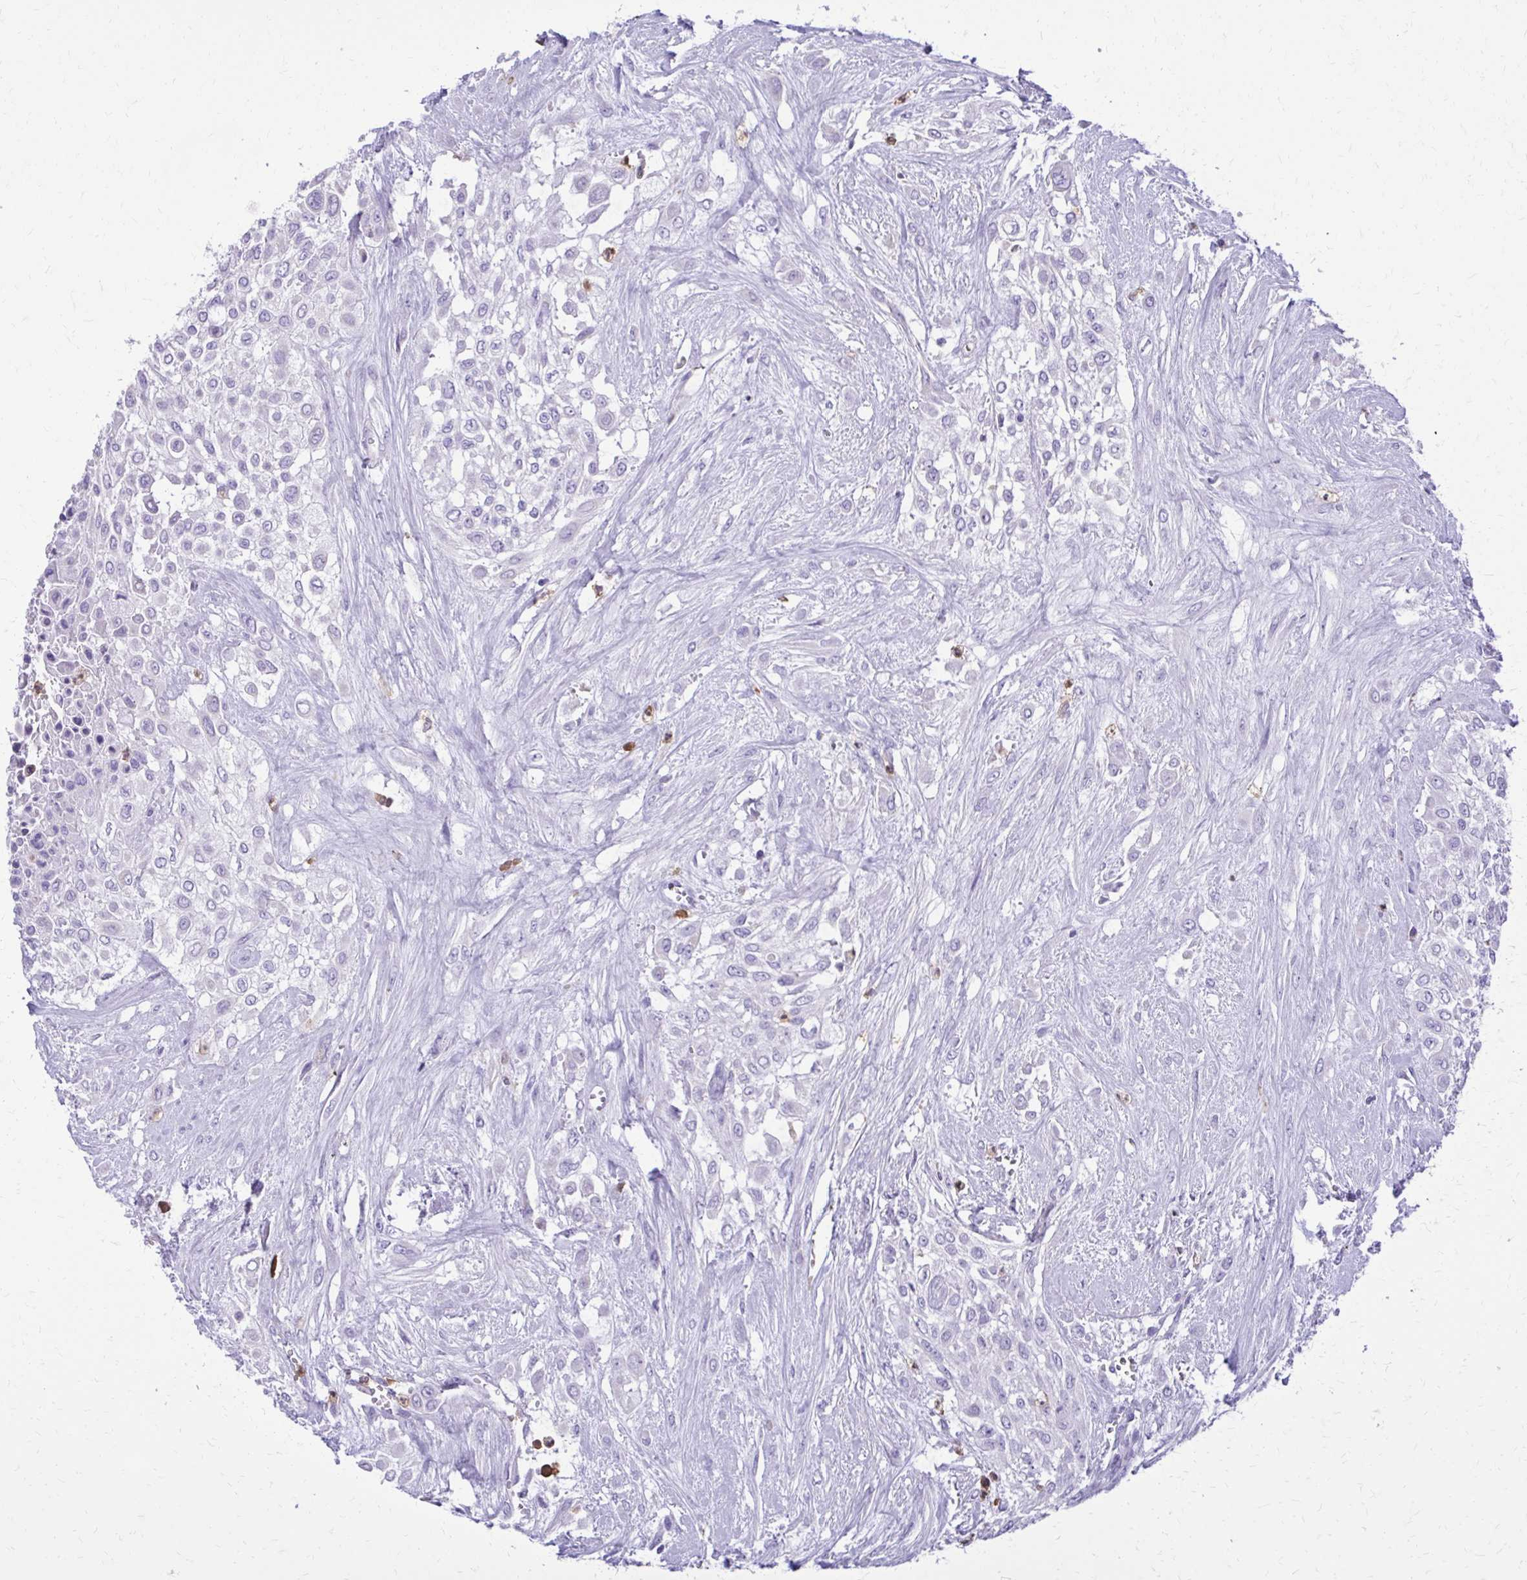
{"staining": {"intensity": "negative", "quantity": "none", "location": "none"}, "tissue": "urothelial cancer", "cell_type": "Tumor cells", "image_type": "cancer", "snomed": [{"axis": "morphology", "description": "Urothelial carcinoma, High grade"}, {"axis": "topography", "description": "Urinary bladder"}], "caption": "High power microscopy histopathology image of an immunohistochemistry (IHC) micrograph of urothelial cancer, revealing no significant positivity in tumor cells.", "gene": "CAT", "patient": {"sex": "male", "age": 57}}